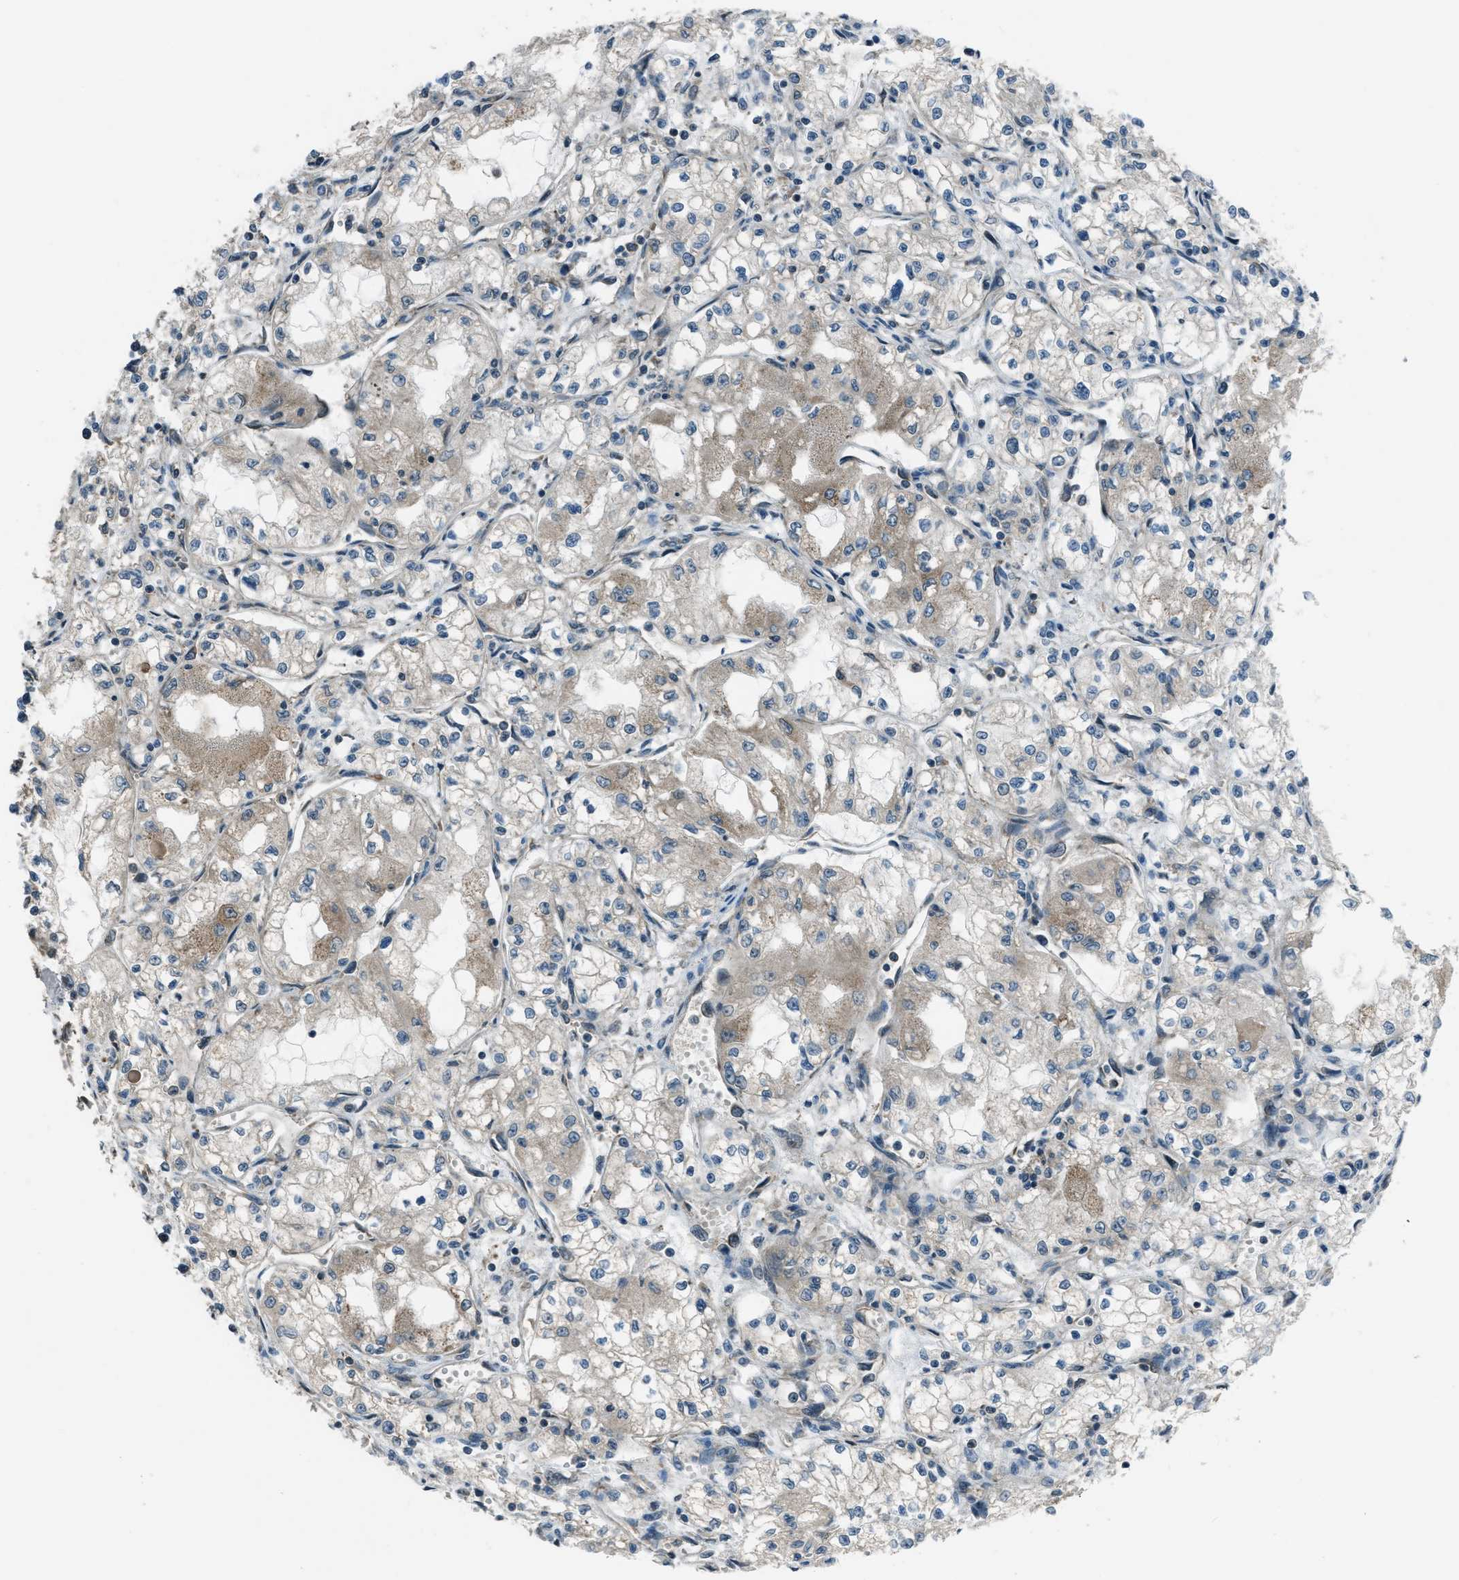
{"staining": {"intensity": "moderate", "quantity": "<25%", "location": "cytoplasmic/membranous"}, "tissue": "renal cancer", "cell_type": "Tumor cells", "image_type": "cancer", "snomed": [{"axis": "morphology", "description": "Normal tissue, NOS"}, {"axis": "morphology", "description": "Adenocarcinoma, NOS"}, {"axis": "topography", "description": "Kidney"}], "caption": "A high-resolution photomicrograph shows immunohistochemistry (IHC) staining of renal adenocarcinoma, which shows moderate cytoplasmic/membranous staining in about <25% of tumor cells. The staining is performed using DAB (3,3'-diaminobenzidine) brown chromogen to label protein expression. The nuclei are counter-stained blue using hematoxylin.", "gene": "ASAP2", "patient": {"sex": "male", "age": 59}}